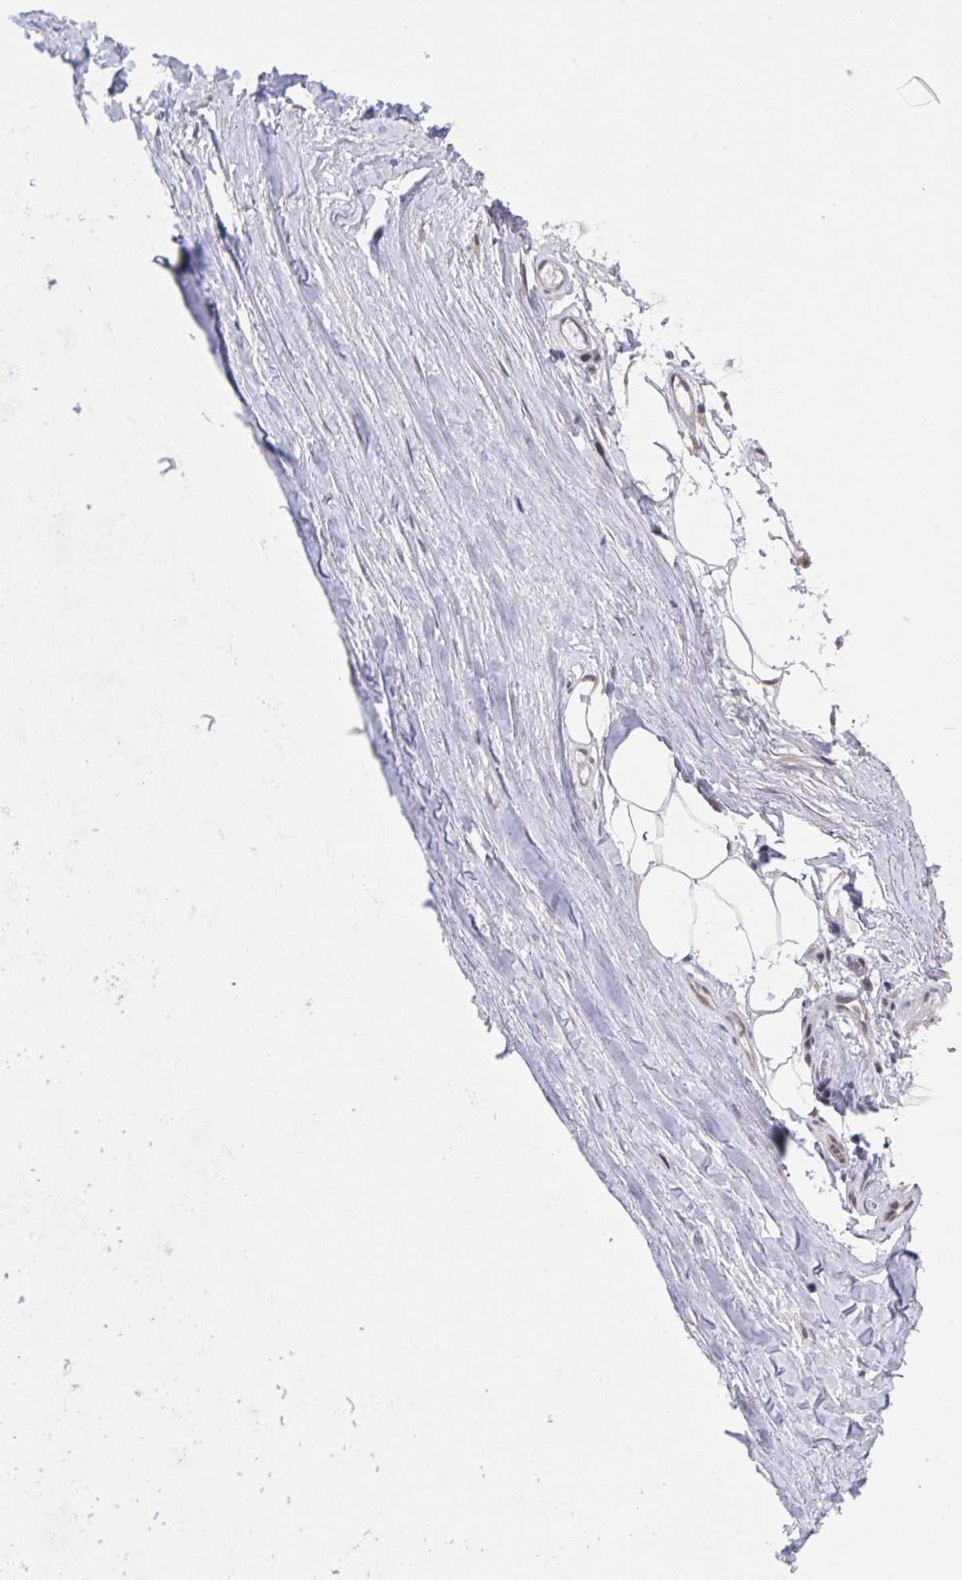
{"staining": {"intensity": "moderate", "quantity": "<25%", "location": "nuclear"}, "tissue": "adipose tissue", "cell_type": "Adipocytes", "image_type": "normal", "snomed": [{"axis": "morphology", "description": "Normal tissue, NOS"}, {"axis": "topography", "description": "Lymph node"}, {"axis": "topography", "description": "Cartilage tissue"}, {"axis": "topography", "description": "Nasopharynx"}], "caption": "Protein analysis of unremarkable adipose tissue displays moderate nuclear expression in approximately <25% of adipocytes.", "gene": "JMJD1C", "patient": {"sex": "male", "age": 63}}